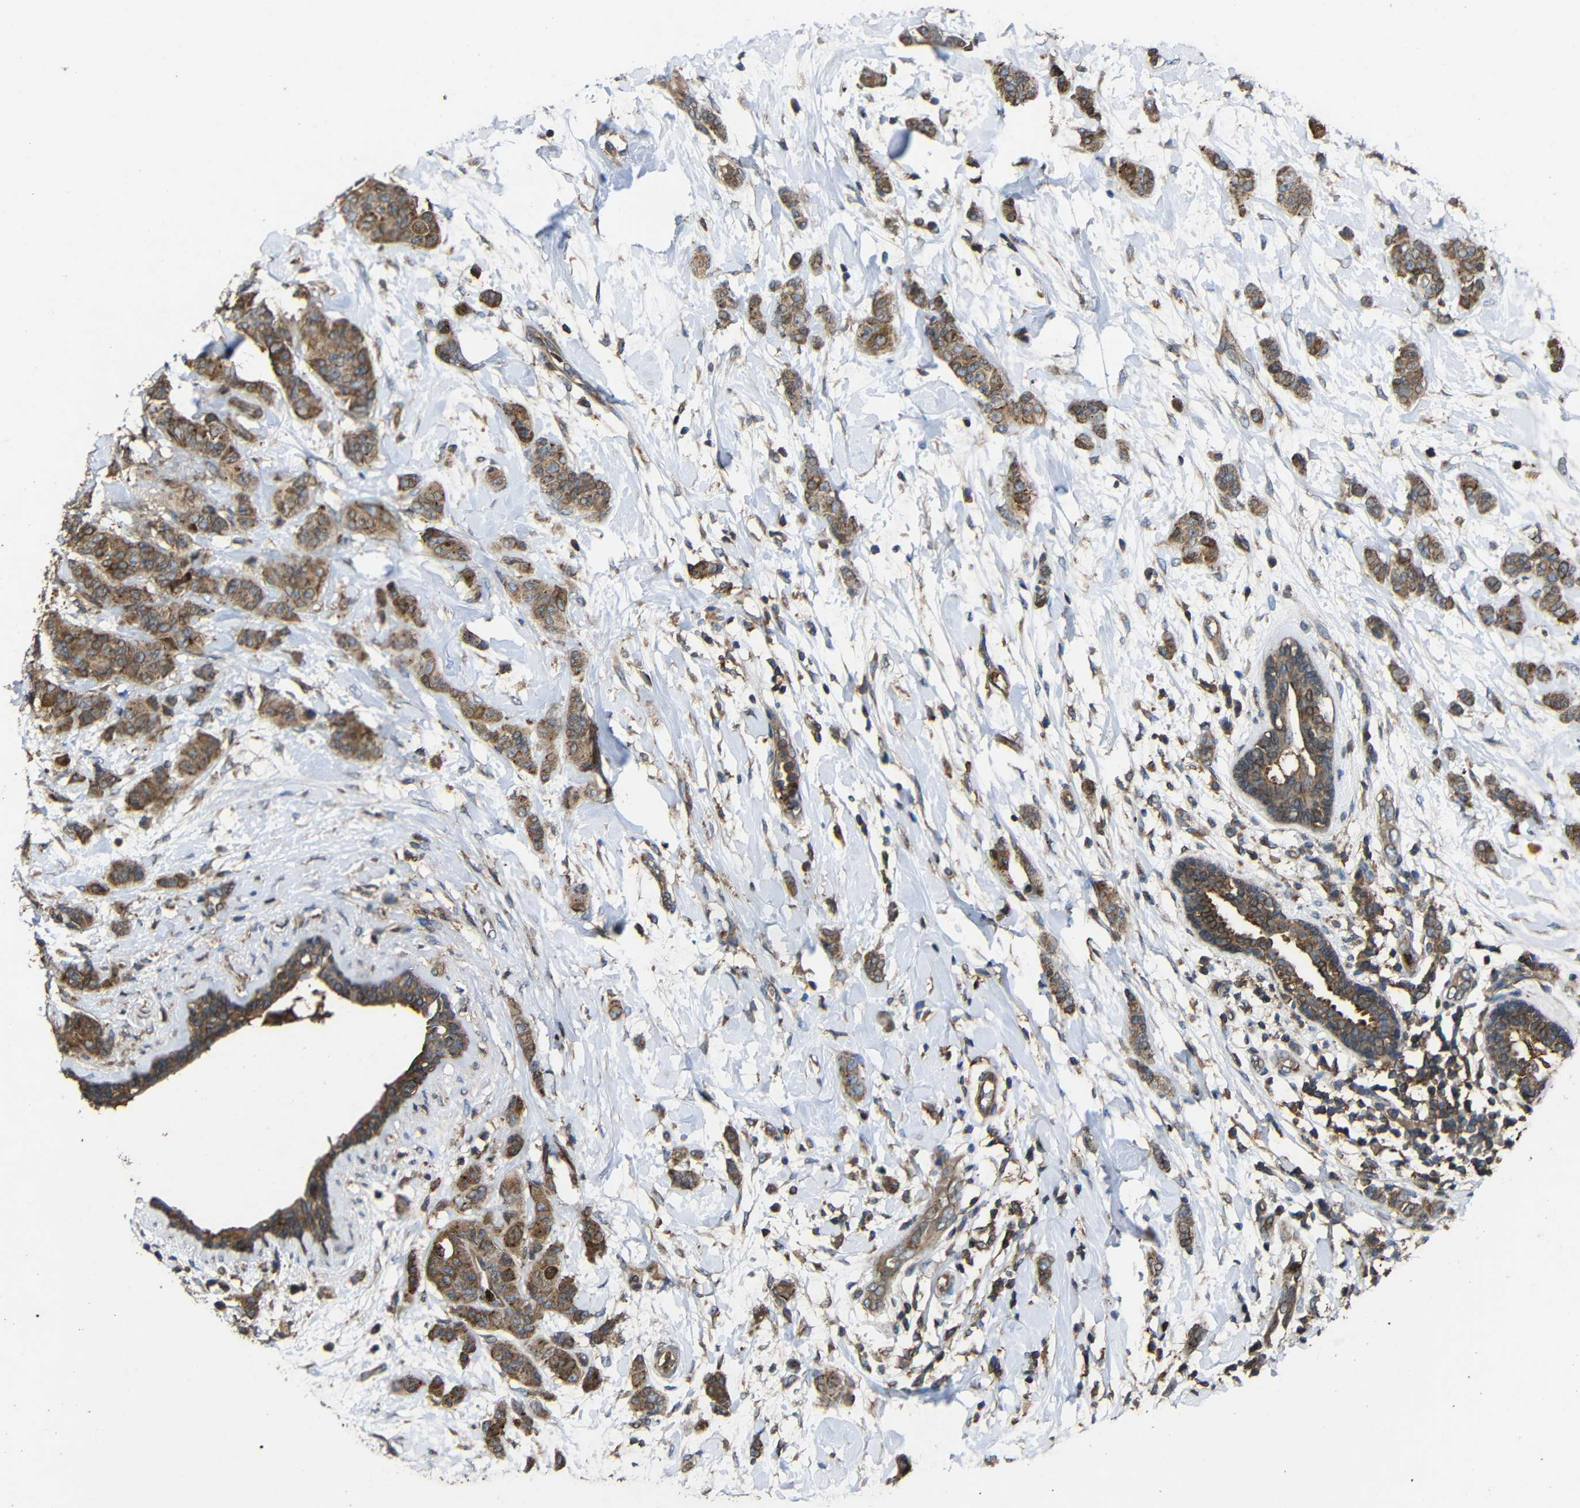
{"staining": {"intensity": "moderate", "quantity": ">75%", "location": "cytoplasmic/membranous"}, "tissue": "breast cancer", "cell_type": "Tumor cells", "image_type": "cancer", "snomed": [{"axis": "morphology", "description": "Normal tissue, NOS"}, {"axis": "morphology", "description": "Duct carcinoma"}, {"axis": "topography", "description": "Breast"}], "caption": "A brown stain highlights moderate cytoplasmic/membranous expression of a protein in breast cancer (intraductal carcinoma) tumor cells. The protein is shown in brown color, while the nuclei are stained blue.", "gene": "TREM2", "patient": {"sex": "female", "age": 40}}